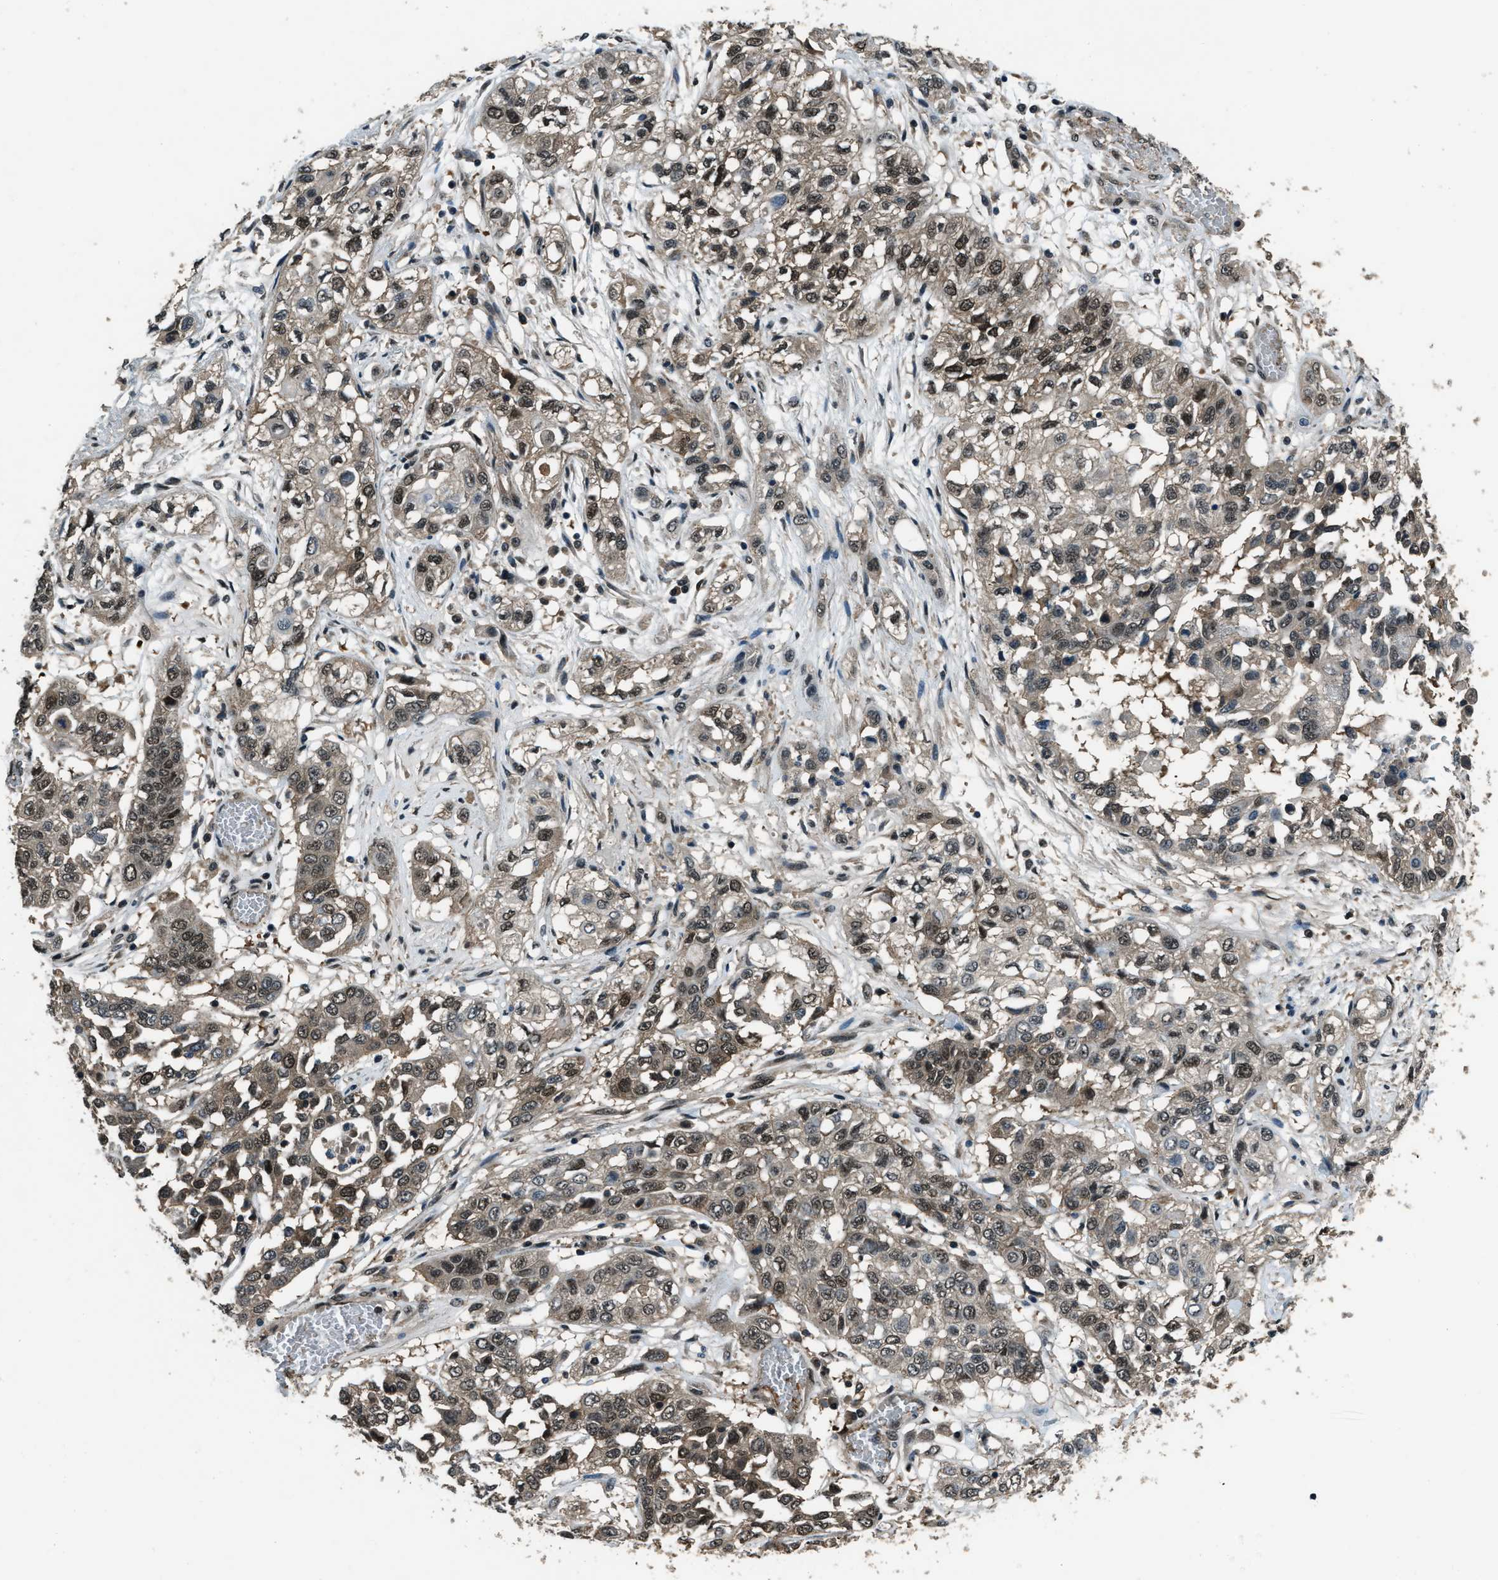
{"staining": {"intensity": "moderate", "quantity": ">75%", "location": "cytoplasmic/membranous,nuclear"}, "tissue": "lung cancer", "cell_type": "Tumor cells", "image_type": "cancer", "snomed": [{"axis": "morphology", "description": "Squamous cell carcinoma, NOS"}, {"axis": "topography", "description": "Lung"}], "caption": "There is medium levels of moderate cytoplasmic/membranous and nuclear staining in tumor cells of lung cancer (squamous cell carcinoma), as demonstrated by immunohistochemical staining (brown color).", "gene": "NUDCD3", "patient": {"sex": "male", "age": 71}}